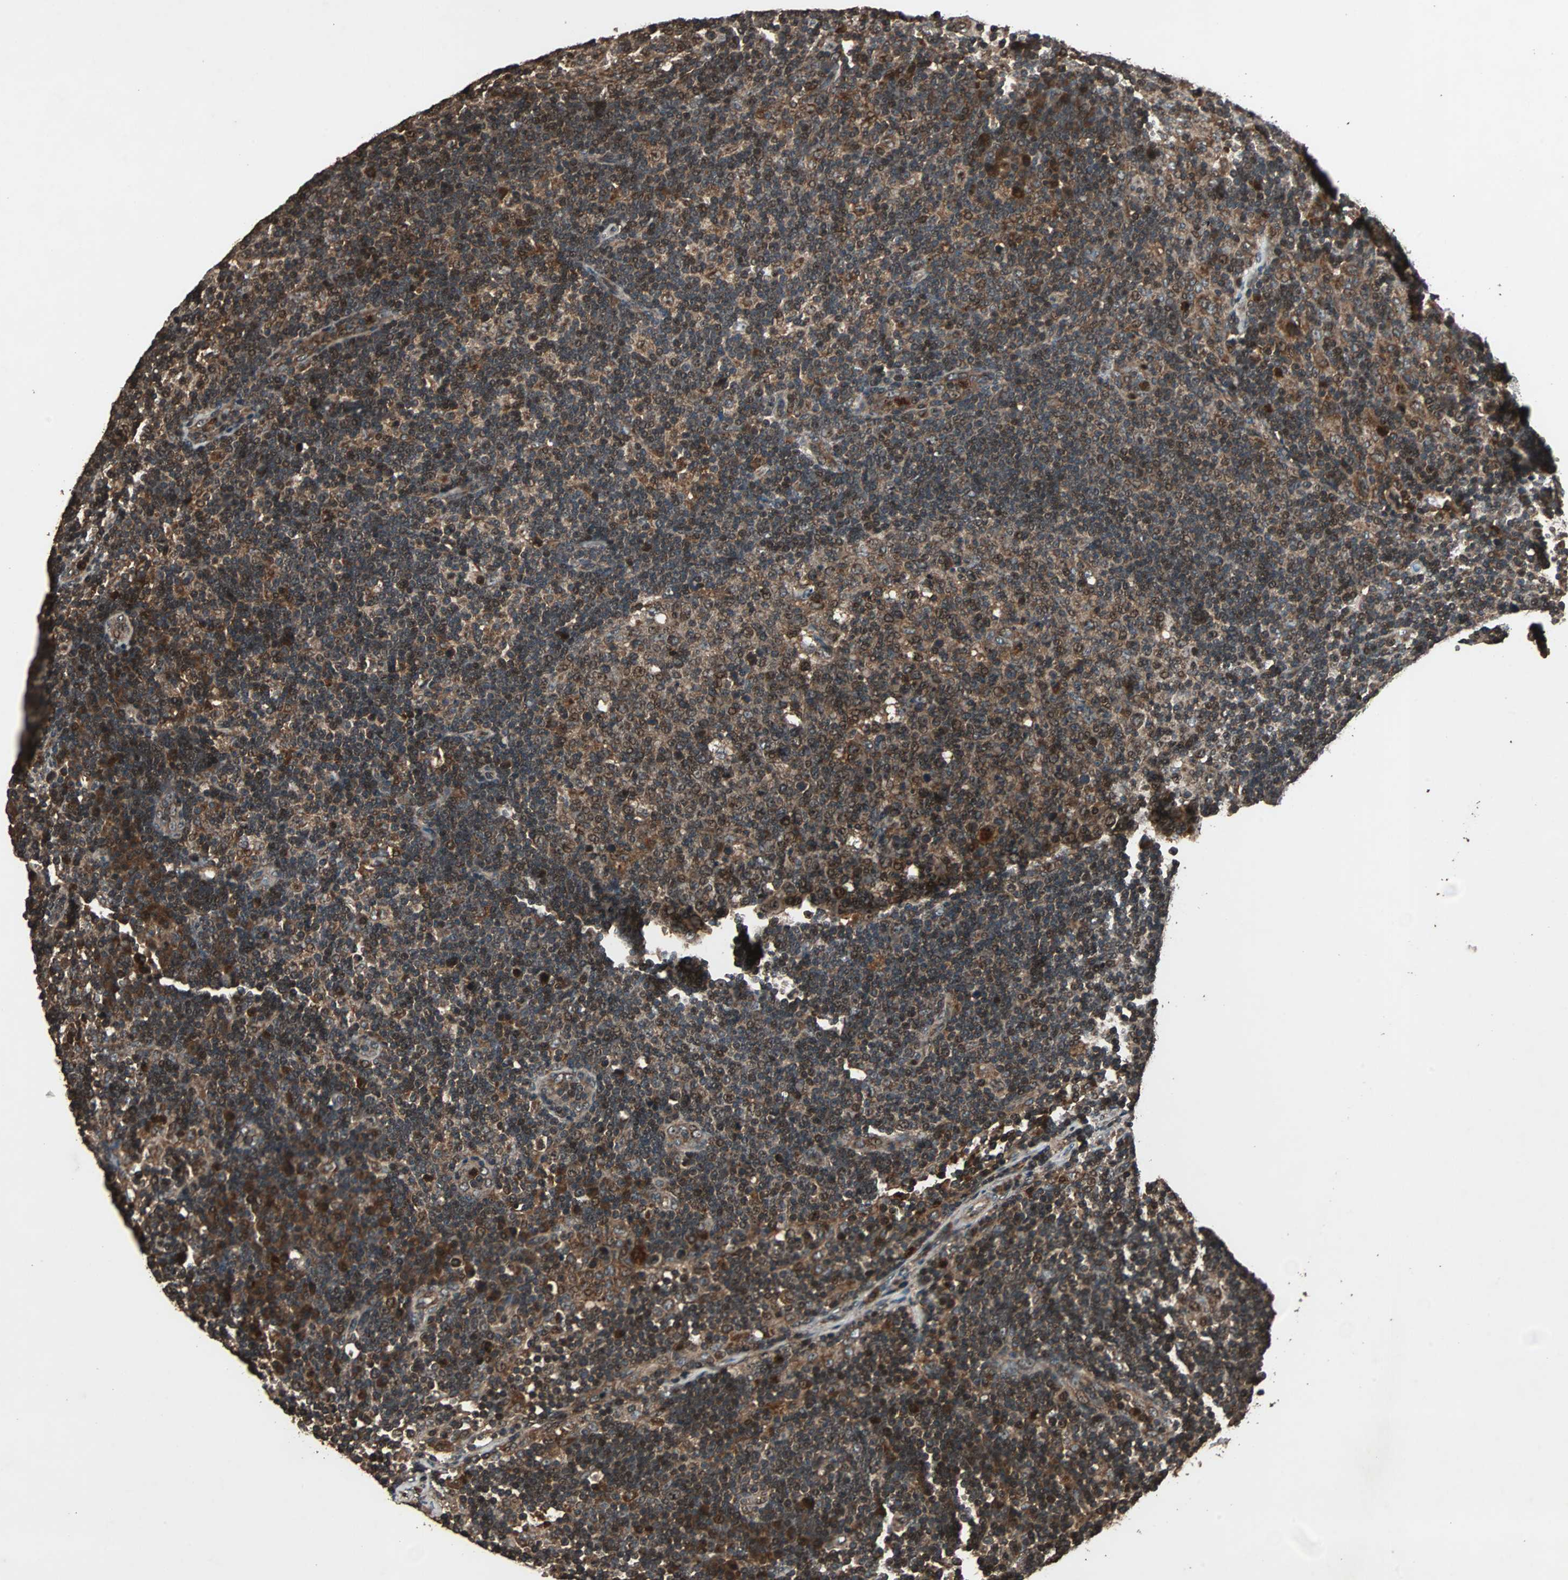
{"staining": {"intensity": "moderate", "quantity": ">75%", "location": "cytoplasmic/membranous"}, "tissue": "lymph node", "cell_type": "Germinal center cells", "image_type": "normal", "snomed": [{"axis": "morphology", "description": "Normal tissue, NOS"}, {"axis": "morphology", "description": "Squamous cell carcinoma, metastatic, NOS"}, {"axis": "topography", "description": "Lymph node"}], "caption": "This micrograph displays immunohistochemistry staining of benign lymph node, with medium moderate cytoplasmic/membranous positivity in about >75% of germinal center cells.", "gene": "LAMTOR5", "patient": {"sex": "female", "age": 53}}